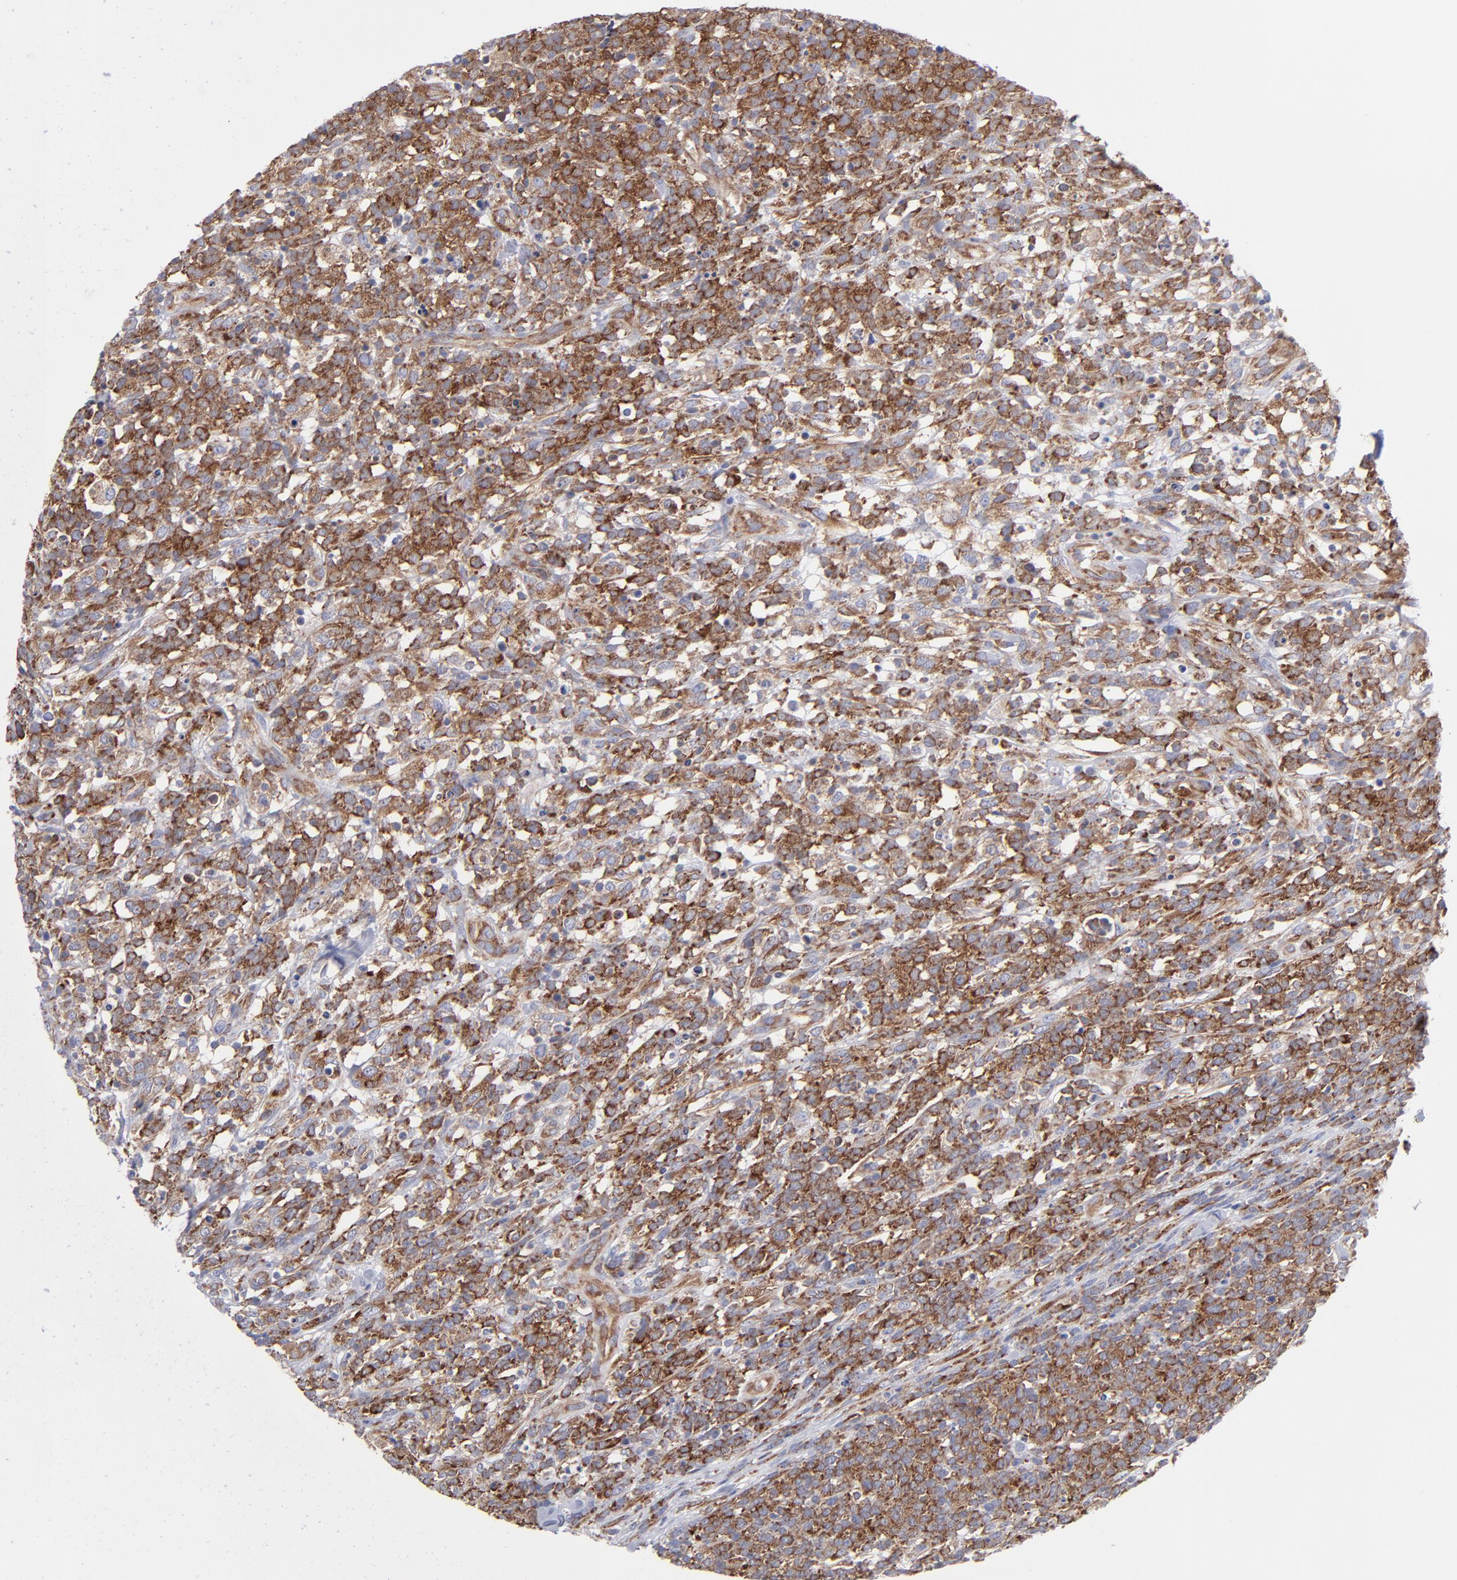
{"staining": {"intensity": "strong", "quantity": ">75%", "location": "cytoplasmic/membranous"}, "tissue": "lymphoma", "cell_type": "Tumor cells", "image_type": "cancer", "snomed": [{"axis": "morphology", "description": "Malignant lymphoma, non-Hodgkin's type, High grade"}, {"axis": "topography", "description": "Lymph node"}], "caption": "This histopathology image reveals immunohistochemistry staining of lymphoma, with high strong cytoplasmic/membranous staining in about >75% of tumor cells.", "gene": "EIF2AK2", "patient": {"sex": "female", "age": 73}}